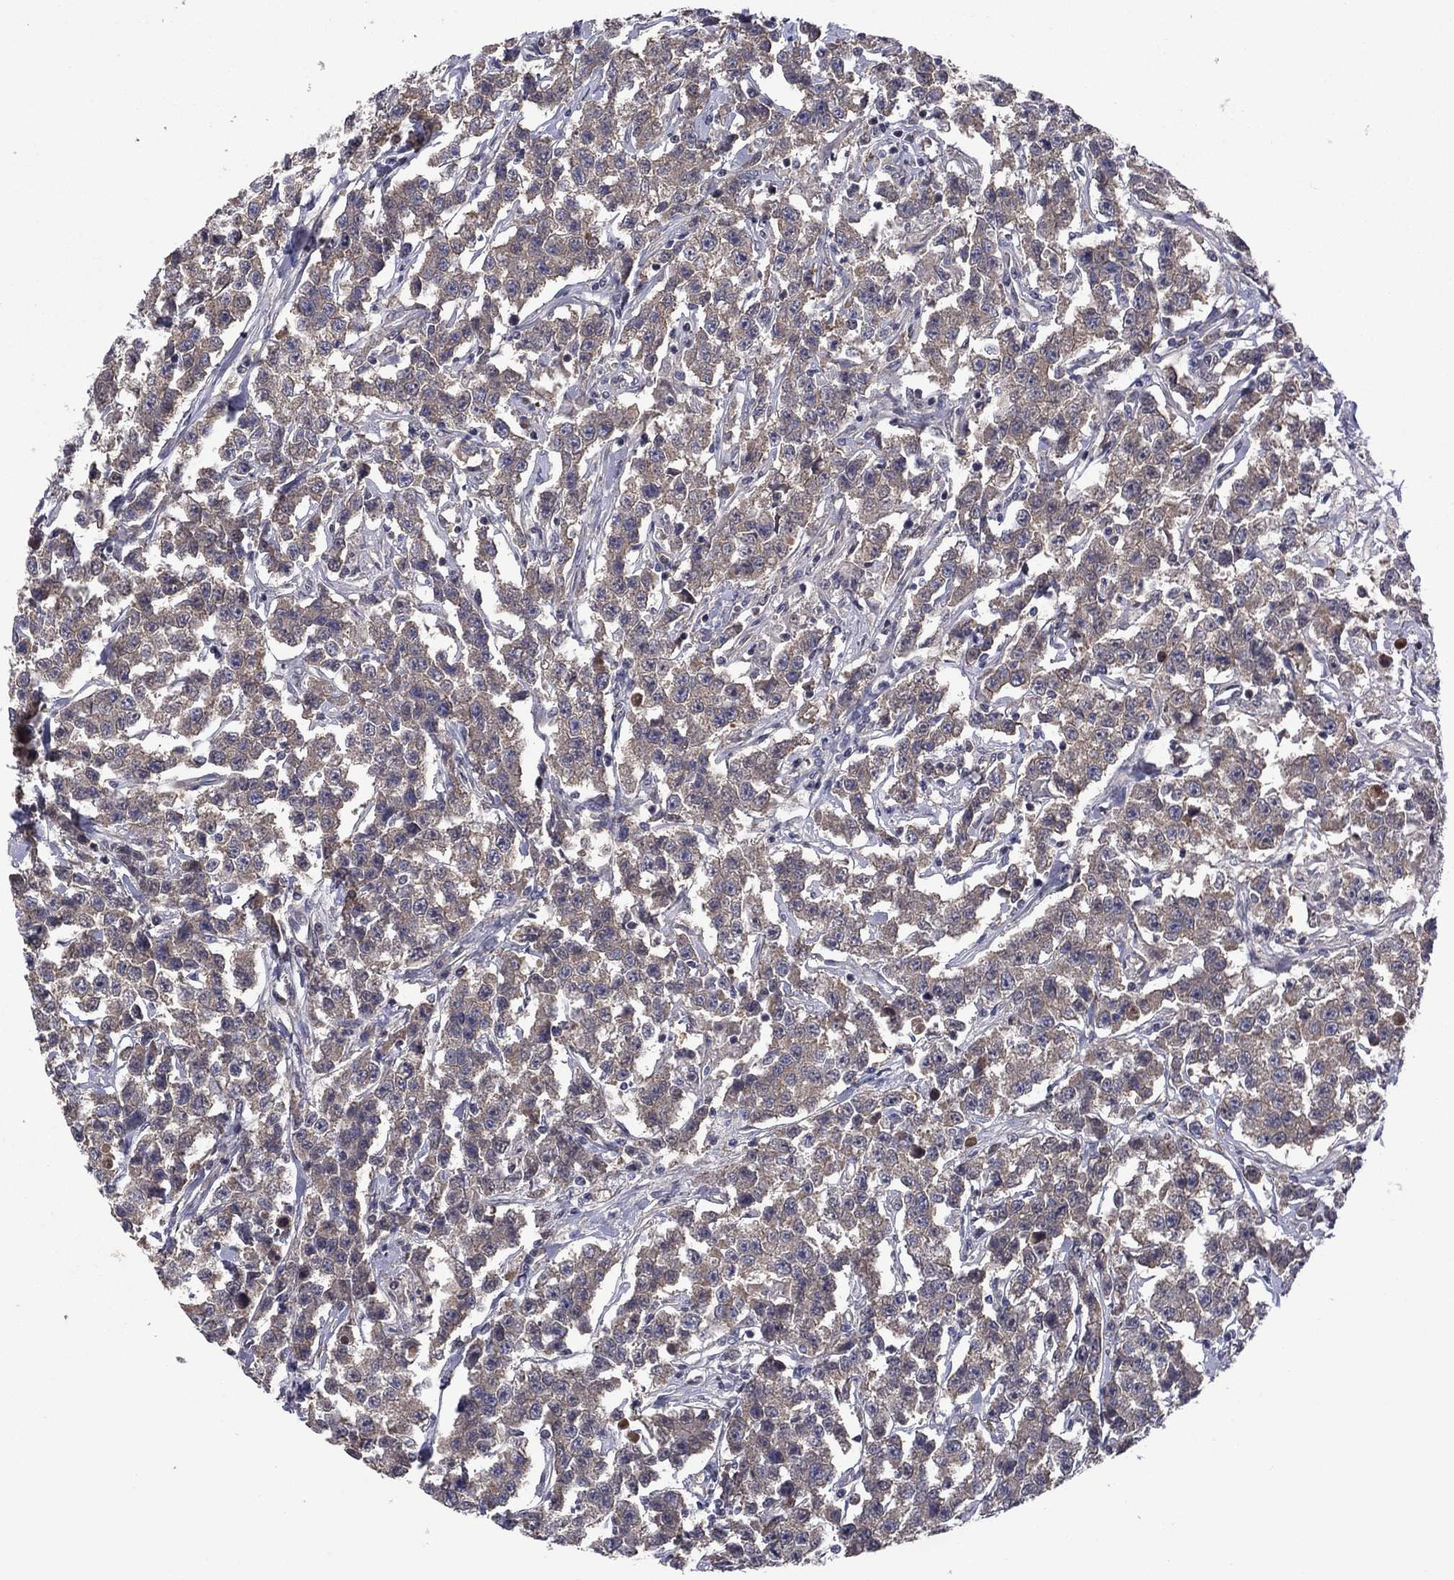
{"staining": {"intensity": "weak", "quantity": ">75%", "location": "cytoplasmic/membranous"}, "tissue": "testis cancer", "cell_type": "Tumor cells", "image_type": "cancer", "snomed": [{"axis": "morphology", "description": "Seminoma, NOS"}, {"axis": "topography", "description": "Testis"}], "caption": "Immunohistochemistry (DAB) staining of testis seminoma exhibits weak cytoplasmic/membranous protein positivity in about >75% of tumor cells.", "gene": "MSRB1", "patient": {"sex": "male", "age": 59}}